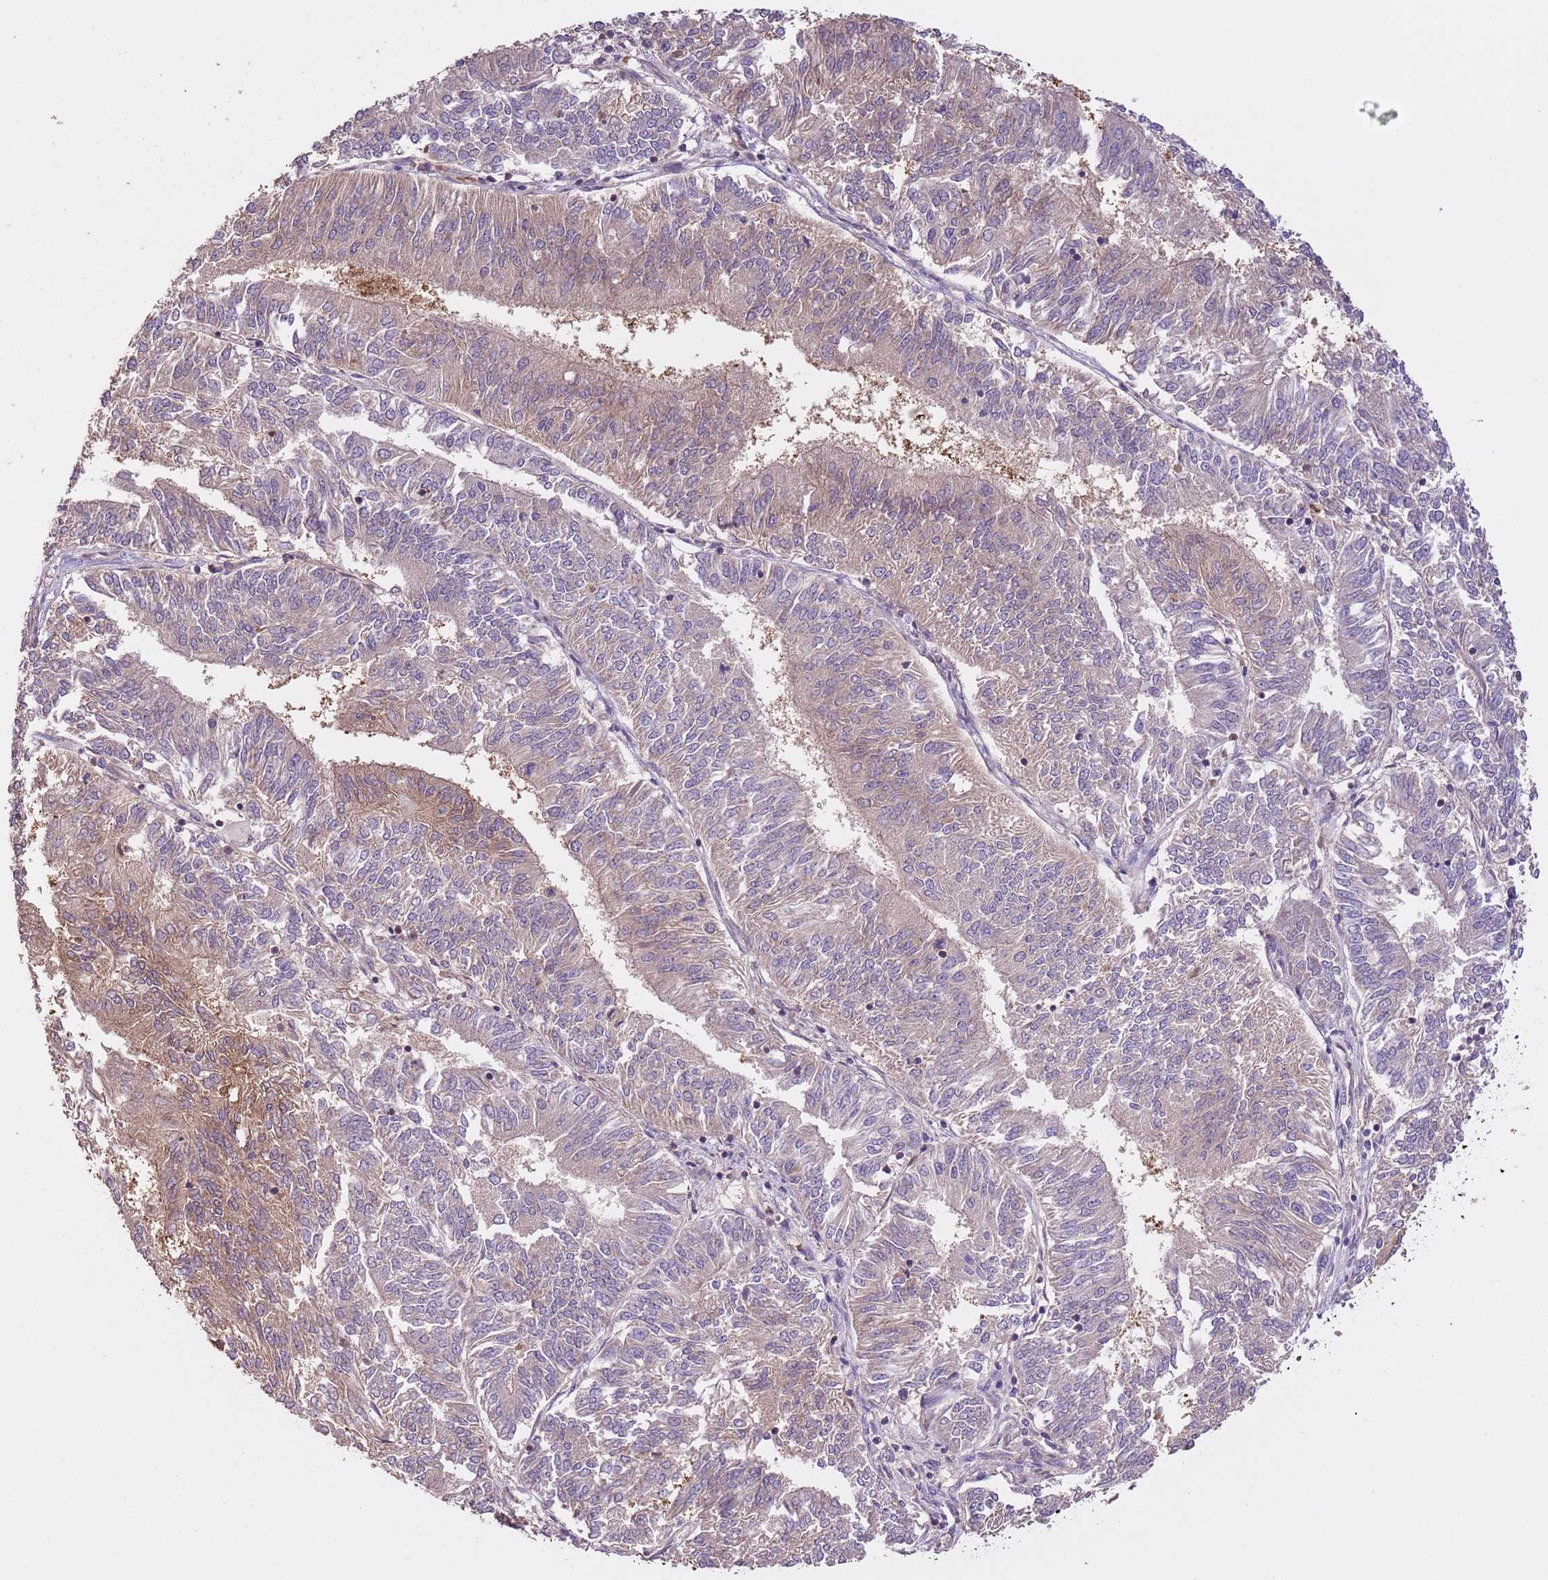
{"staining": {"intensity": "weak", "quantity": "25%-75%", "location": "cytoplasmic/membranous"}, "tissue": "endometrial cancer", "cell_type": "Tumor cells", "image_type": "cancer", "snomed": [{"axis": "morphology", "description": "Adenocarcinoma, NOS"}, {"axis": "topography", "description": "Endometrium"}], "caption": "Weak cytoplasmic/membranous expression is seen in about 25%-75% of tumor cells in adenocarcinoma (endometrial).", "gene": "FAM89B", "patient": {"sex": "female", "age": 58}}